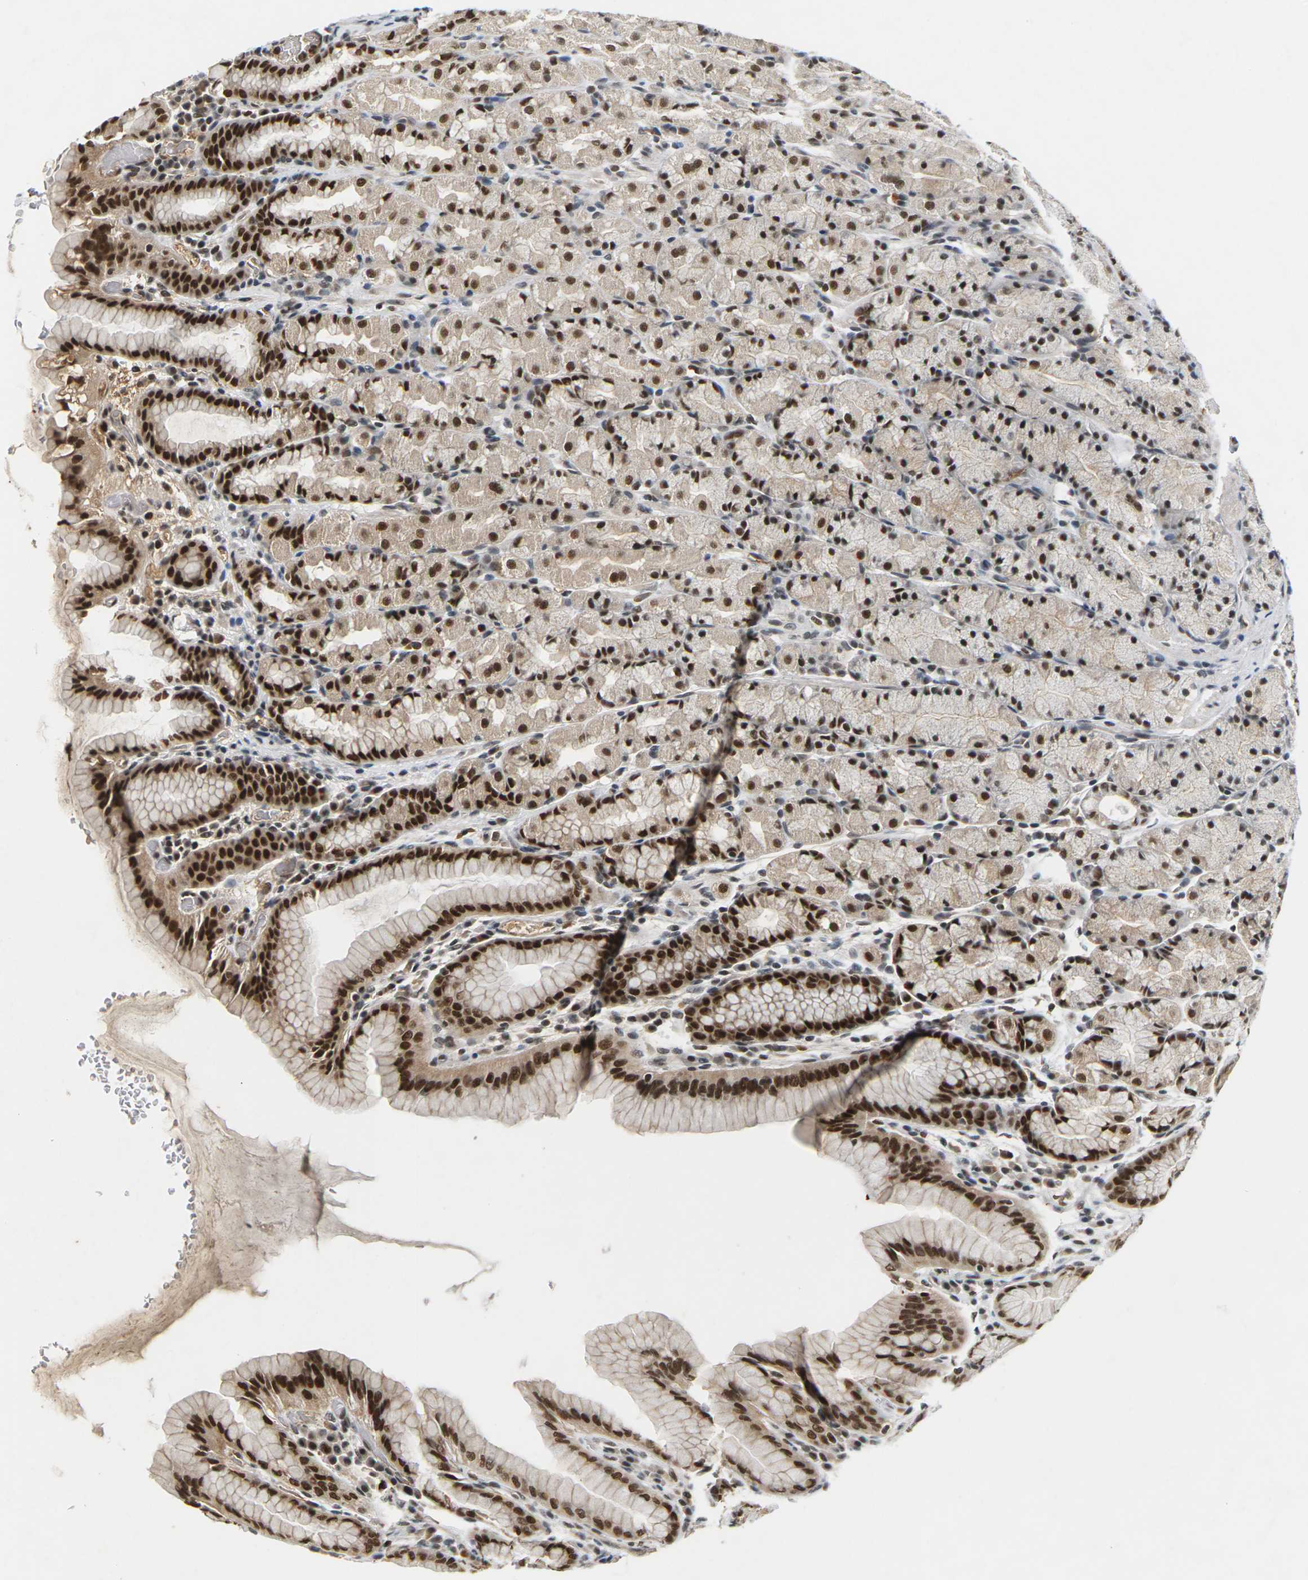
{"staining": {"intensity": "strong", "quantity": ">75%", "location": "nuclear"}, "tissue": "stomach", "cell_type": "Glandular cells", "image_type": "normal", "snomed": [{"axis": "morphology", "description": "Normal tissue, NOS"}, {"axis": "topography", "description": "Stomach, upper"}], "caption": "This is an image of immunohistochemistry staining of normal stomach, which shows strong positivity in the nuclear of glandular cells.", "gene": "NELFA", "patient": {"sex": "male", "age": 68}}